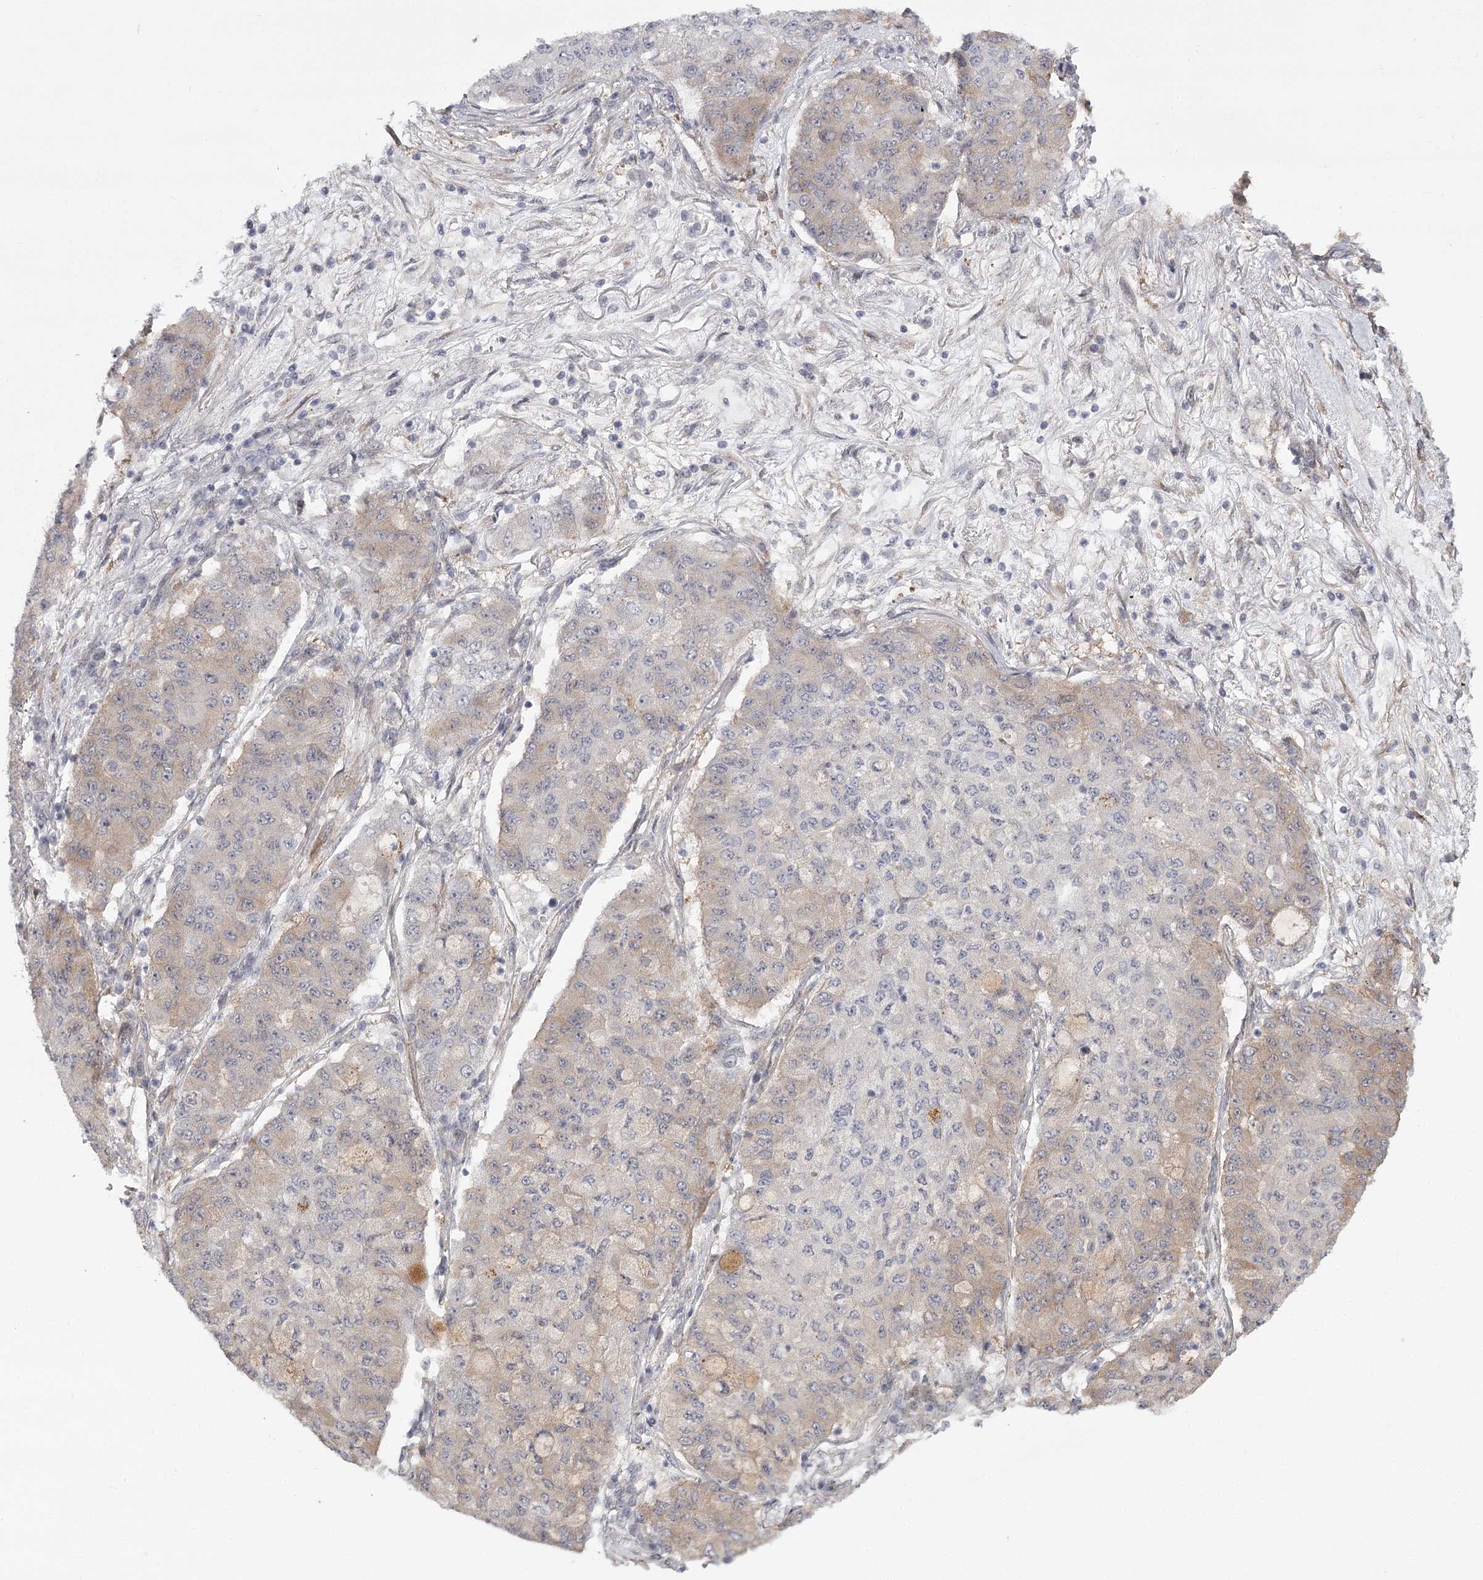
{"staining": {"intensity": "weak", "quantity": "<25%", "location": "cytoplasmic/membranous"}, "tissue": "lung cancer", "cell_type": "Tumor cells", "image_type": "cancer", "snomed": [{"axis": "morphology", "description": "Squamous cell carcinoma, NOS"}, {"axis": "topography", "description": "Lung"}], "caption": "The immunohistochemistry micrograph has no significant staining in tumor cells of squamous cell carcinoma (lung) tissue.", "gene": "CCNG2", "patient": {"sex": "male", "age": 74}}